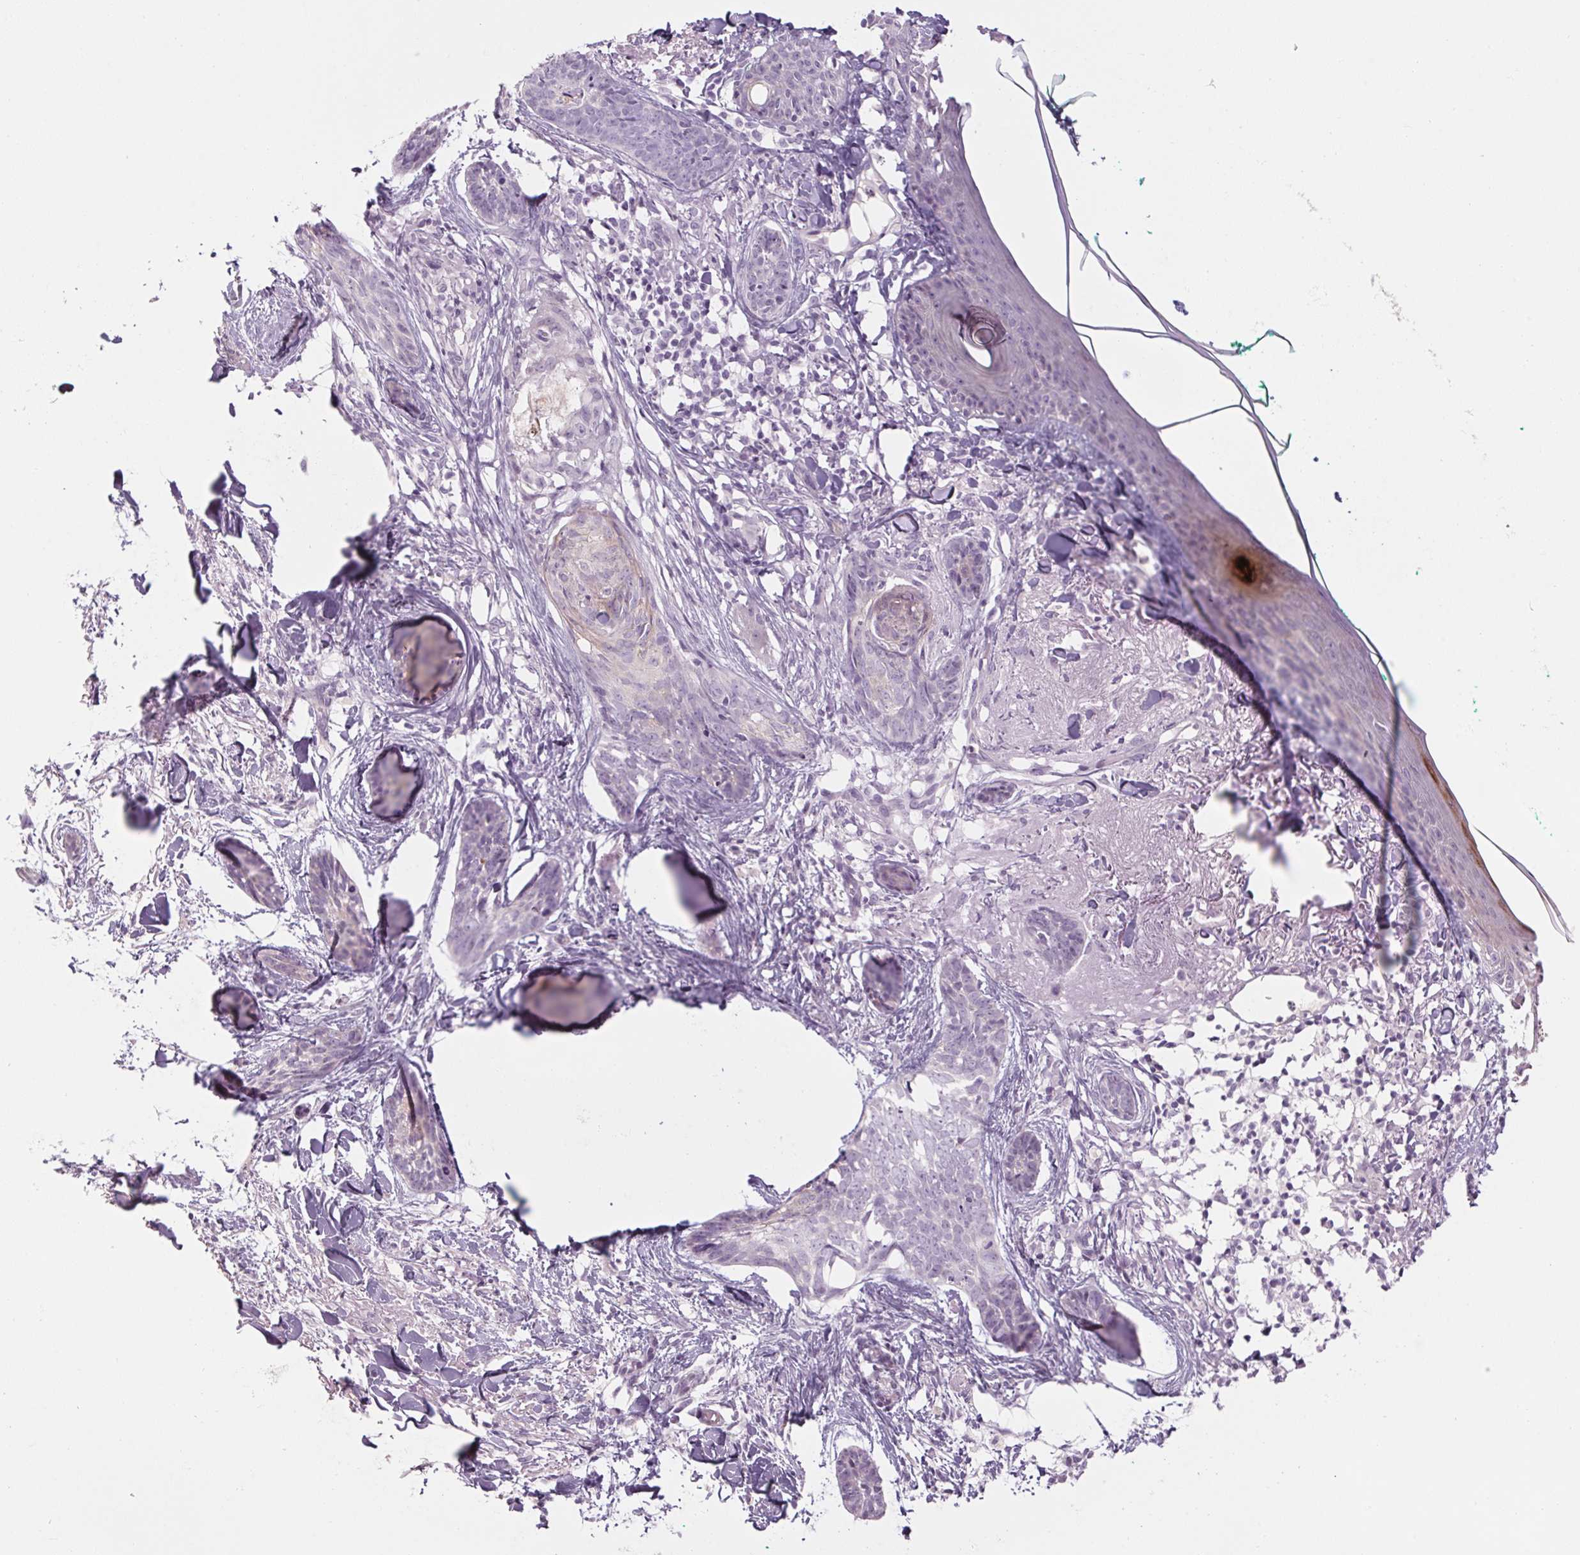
{"staining": {"intensity": "negative", "quantity": "none", "location": "none"}, "tissue": "skin cancer", "cell_type": "Tumor cells", "image_type": "cancer", "snomed": [{"axis": "morphology", "description": "Basal cell carcinoma"}, {"axis": "topography", "description": "Skin"}], "caption": "The image demonstrates no significant expression in tumor cells of skin cancer (basal cell carcinoma).", "gene": "RPTN", "patient": {"sex": "female", "age": 78}}